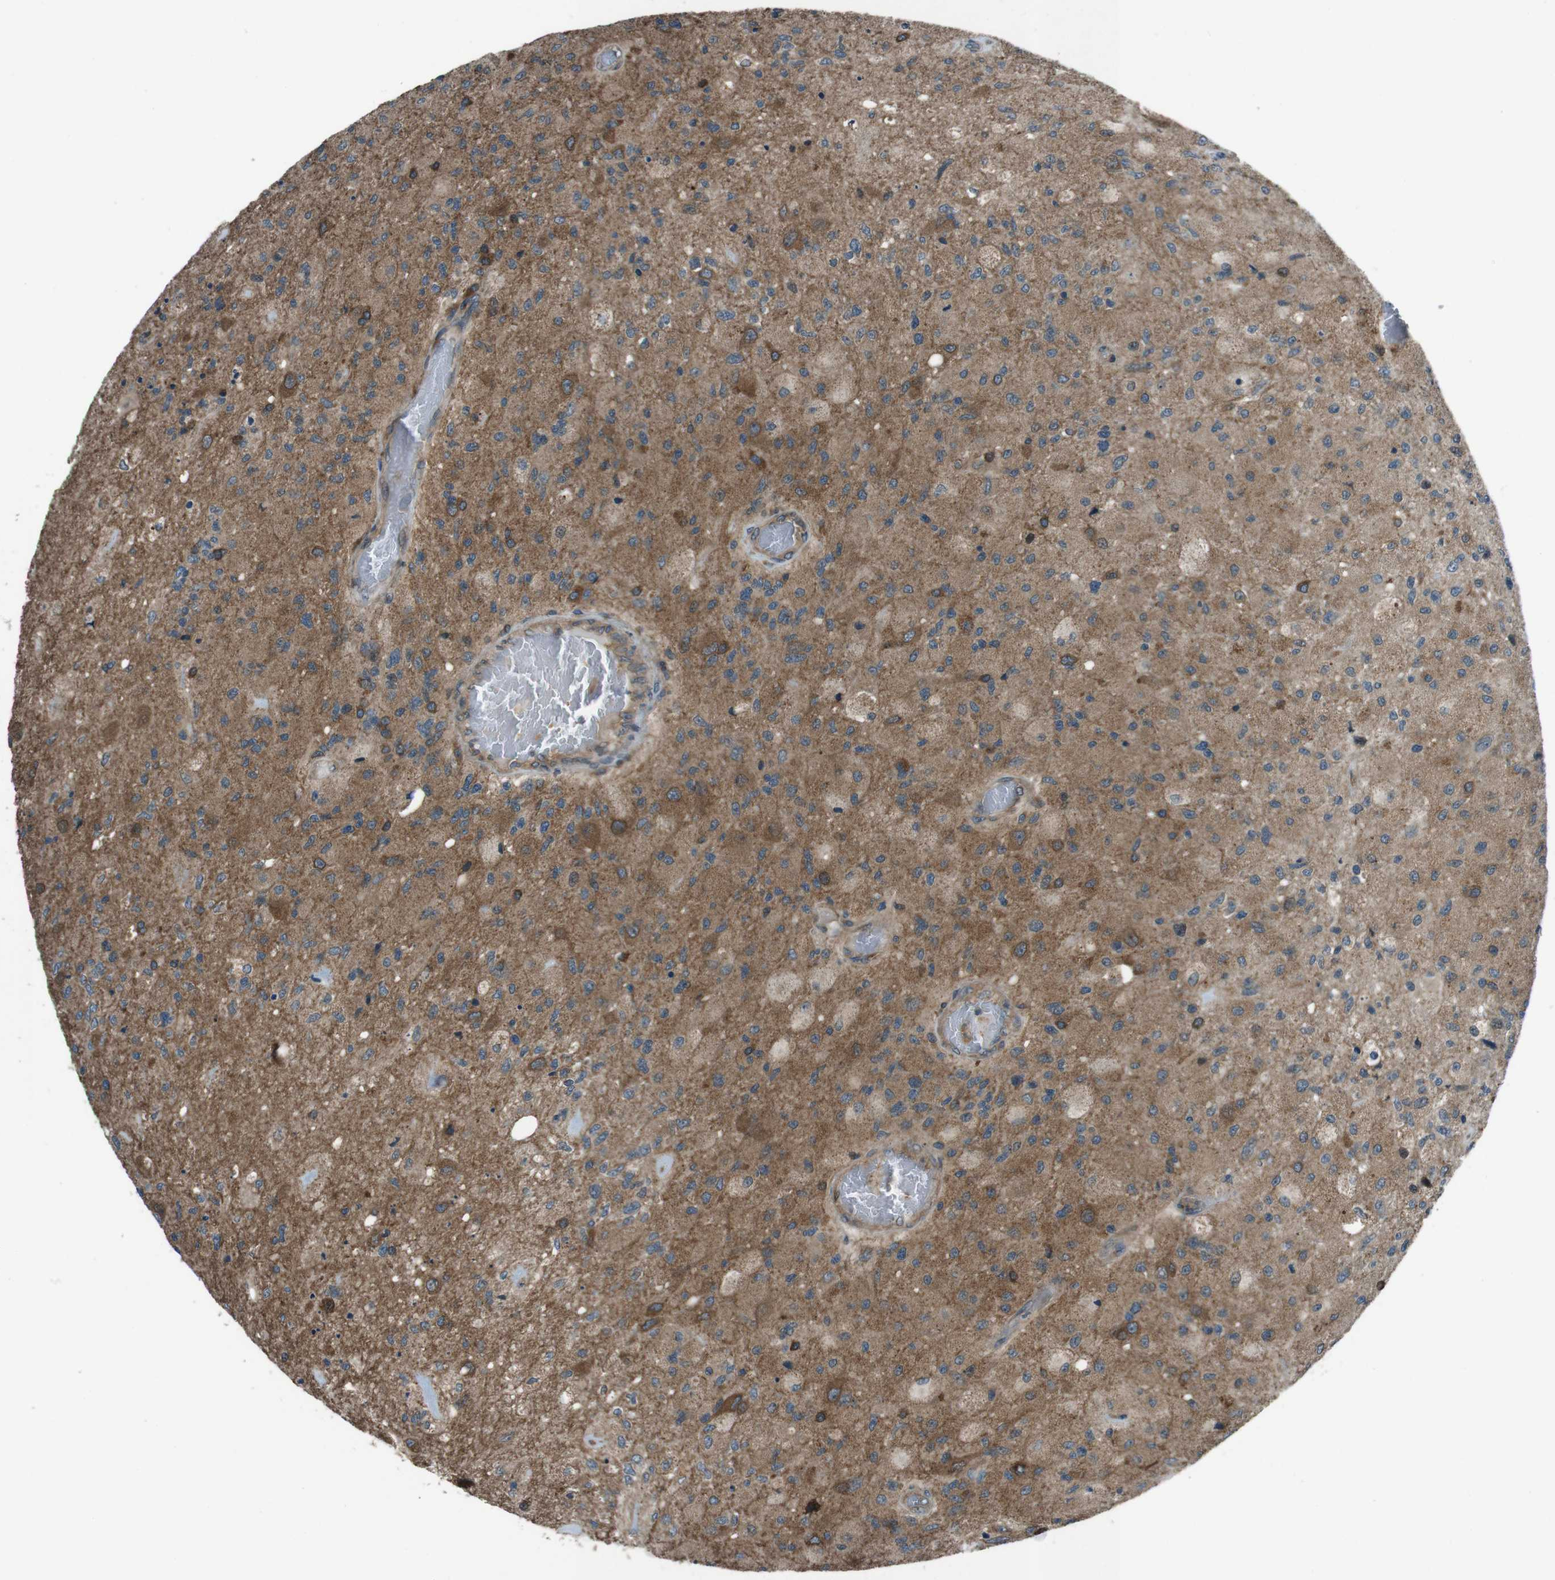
{"staining": {"intensity": "moderate", "quantity": ">75%", "location": "cytoplasmic/membranous"}, "tissue": "glioma", "cell_type": "Tumor cells", "image_type": "cancer", "snomed": [{"axis": "morphology", "description": "Normal tissue, NOS"}, {"axis": "morphology", "description": "Glioma, malignant, High grade"}, {"axis": "topography", "description": "Cerebral cortex"}], "caption": "High-grade glioma (malignant) was stained to show a protein in brown. There is medium levels of moderate cytoplasmic/membranous expression in approximately >75% of tumor cells. (Stains: DAB (3,3'-diaminobenzidine) in brown, nuclei in blue, Microscopy: brightfield microscopy at high magnification).", "gene": "SLC27A4", "patient": {"sex": "male", "age": 77}}